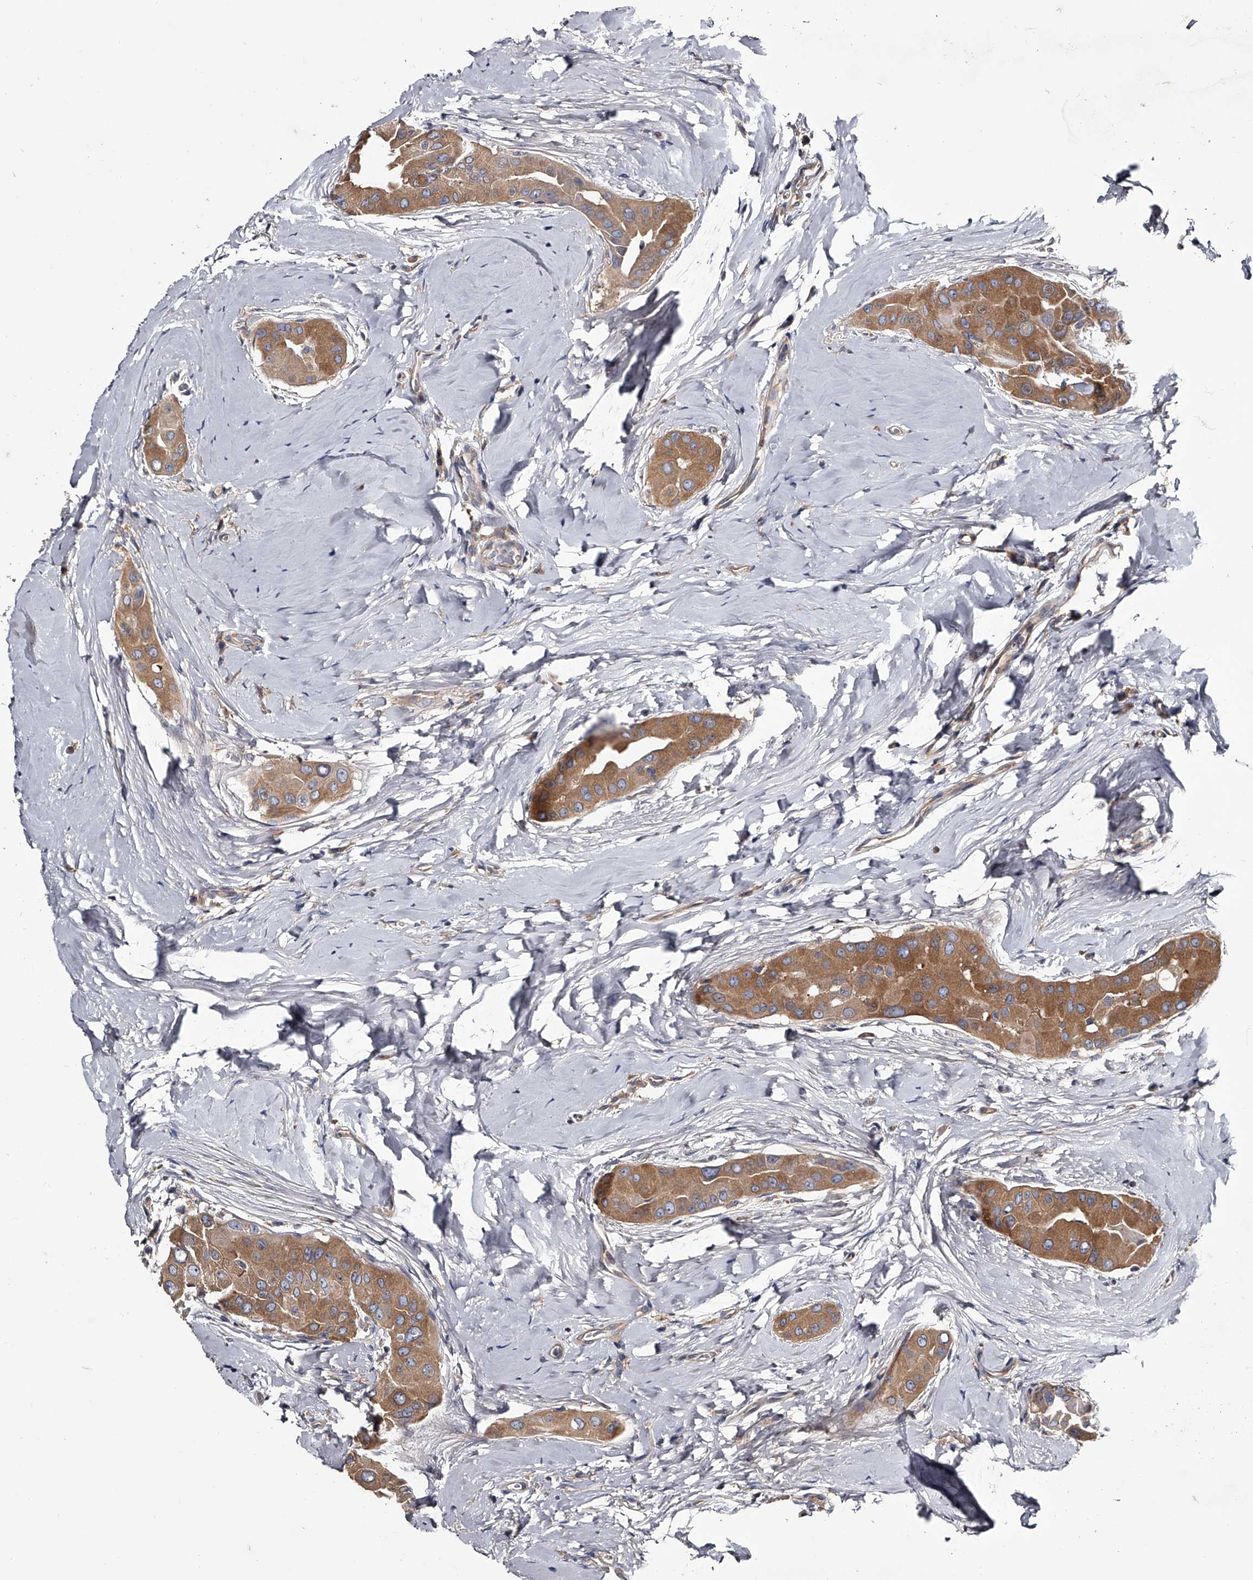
{"staining": {"intensity": "moderate", "quantity": ">75%", "location": "cytoplasmic/membranous"}, "tissue": "thyroid cancer", "cell_type": "Tumor cells", "image_type": "cancer", "snomed": [{"axis": "morphology", "description": "Papillary adenocarcinoma, NOS"}, {"axis": "topography", "description": "Thyroid gland"}], "caption": "Immunohistochemistry (IHC) of human thyroid cancer (papillary adenocarcinoma) displays medium levels of moderate cytoplasmic/membranous positivity in approximately >75% of tumor cells.", "gene": "GAPVD1", "patient": {"sex": "male", "age": 33}}